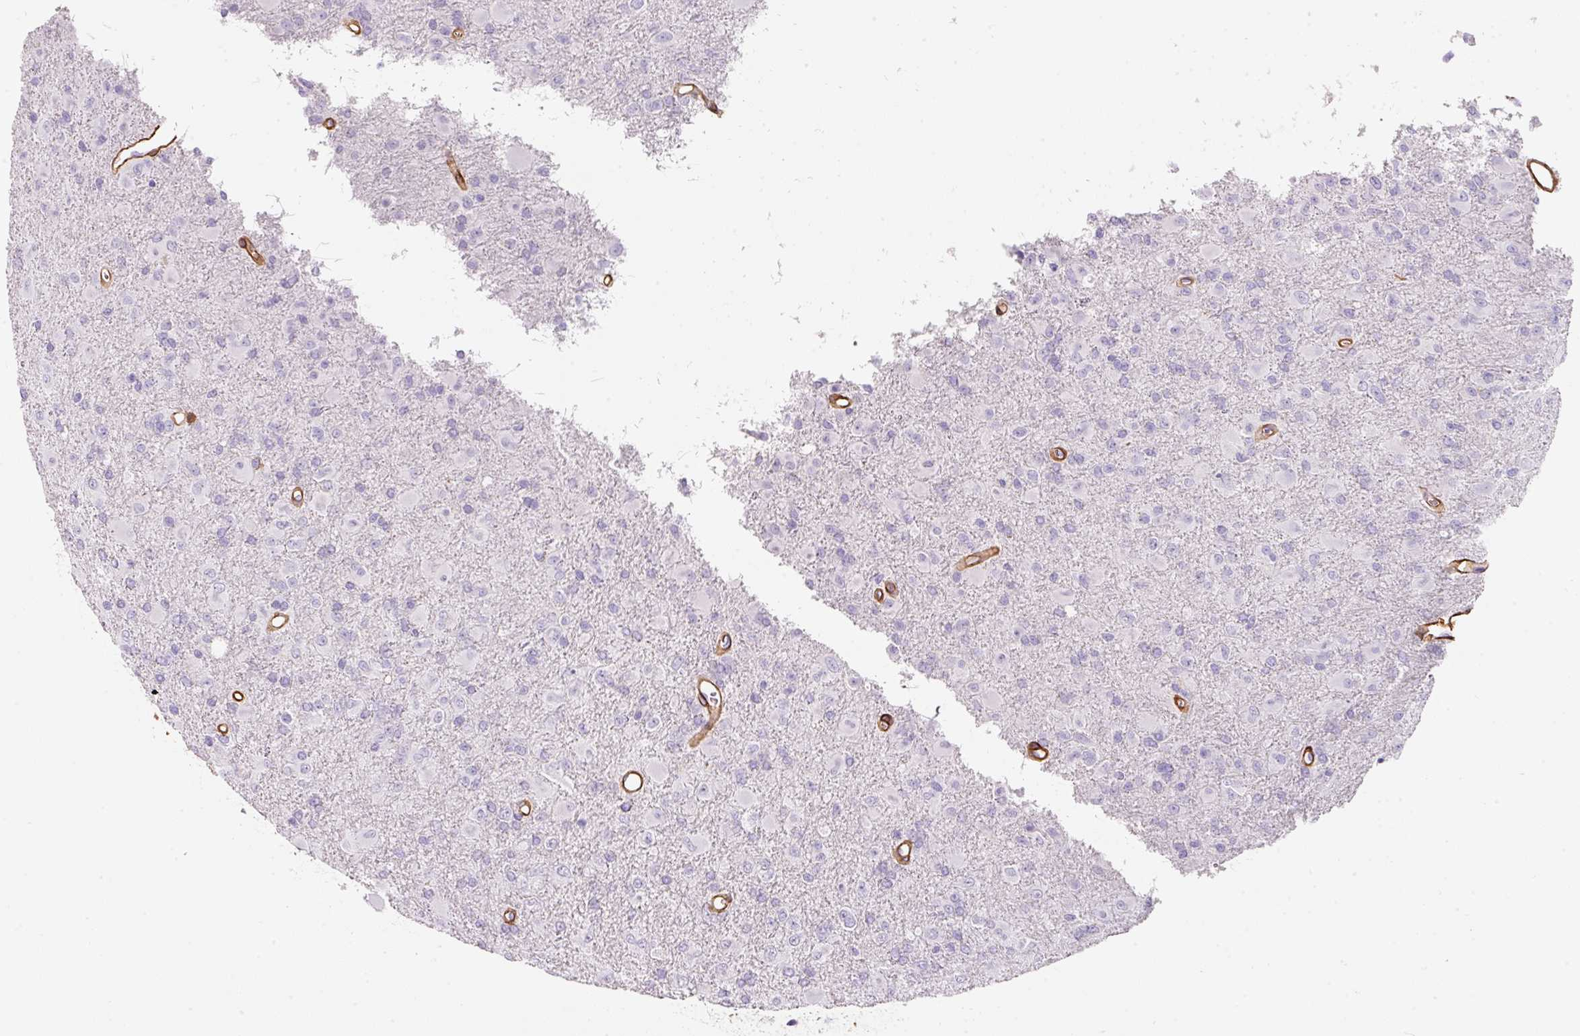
{"staining": {"intensity": "negative", "quantity": "none", "location": "none"}, "tissue": "glioma", "cell_type": "Tumor cells", "image_type": "cancer", "snomed": [{"axis": "morphology", "description": "Glioma, malignant, Low grade"}, {"axis": "topography", "description": "Brain"}], "caption": "Malignant glioma (low-grade) stained for a protein using IHC exhibits no positivity tumor cells.", "gene": "LOXL4", "patient": {"sex": "male", "age": 65}}